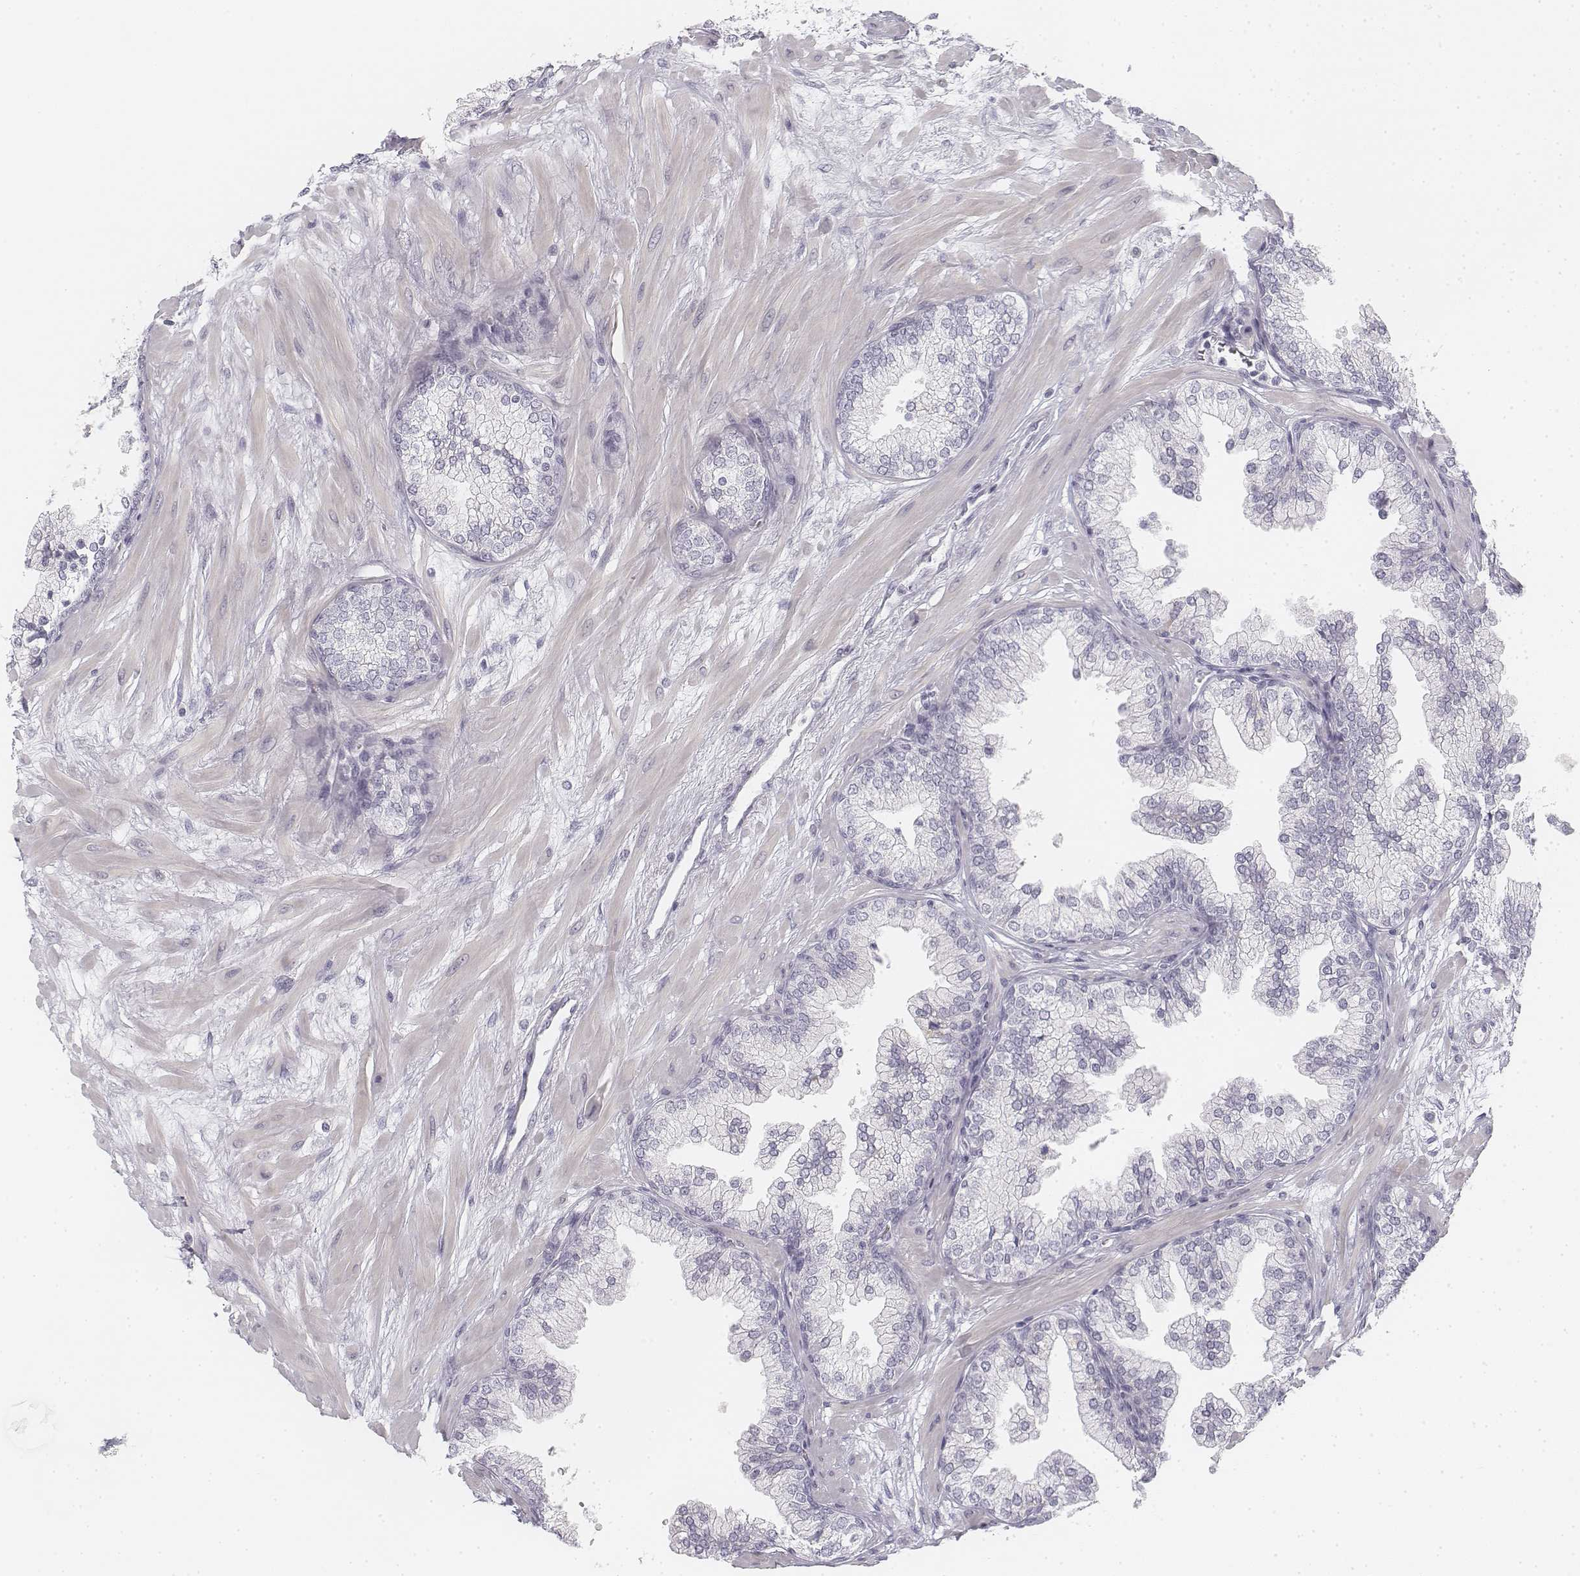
{"staining": {"intensity": "negative", "quantity": "none", "location": "none"}, "tissue": "prostate", "cell_type": "Glandular cells", "image_type": "normal", "snomed": [{"axis": "morphology", "description": "Normal tissue, NOS"}, {"axis": "topography", "description": "Prostate"}, {"axis": "topography", "description": "Peripheral nerve tissue"}], "caption": "IHC histopathology image of unremarkable prostate: prostate stained with DAB (3,3'-diaminobenzidine) displays no significant protein staining in glandular cells.", "gene": "KRT25", "patient": {"sex": "male", "age": 61}}